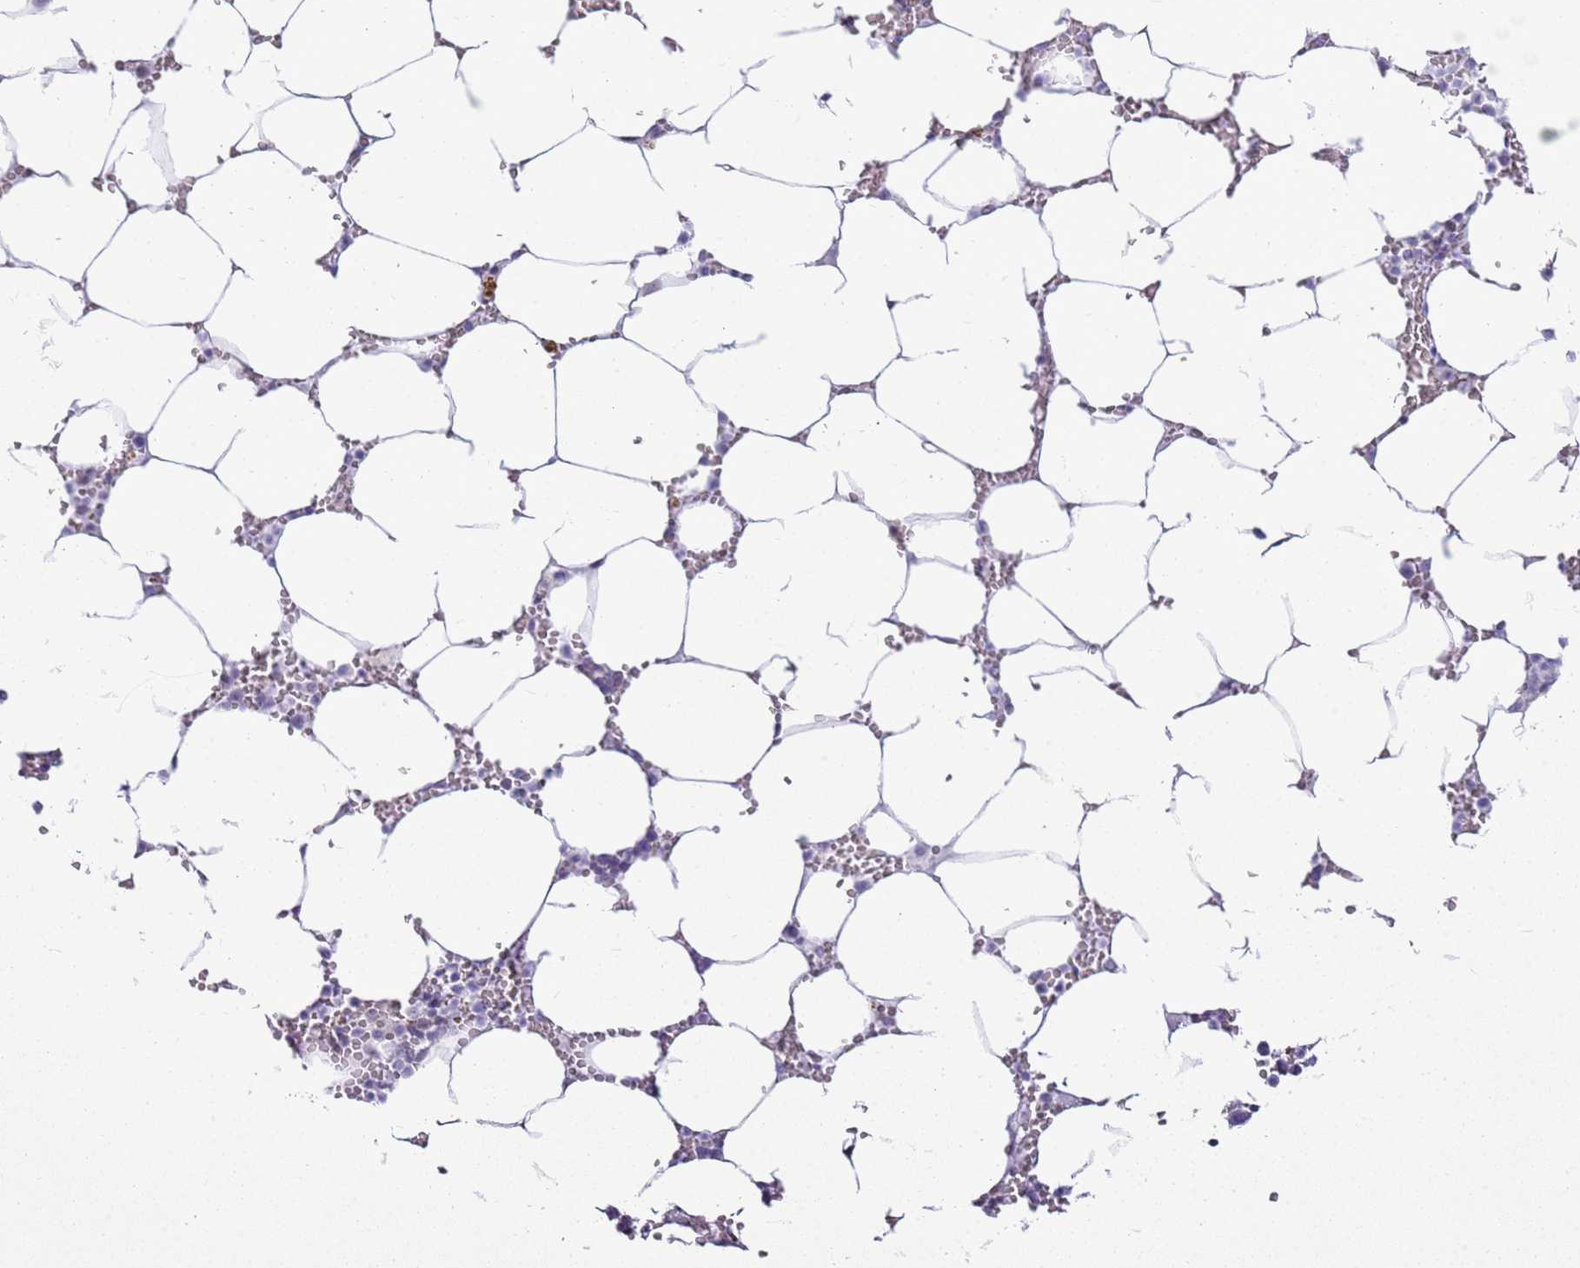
{"staining": {"intensity": "negative", "quantity": "none", "location": "none"}, "tissue": "bone marrow", "cell_type": "Hematopoietic cells", "image_type": "normal", "snomed": [{"axis": "morphology", "description": "Normal tissue, NOS"}, {"axis": "topography", "description": "Bone marrow"}], "caption": "IHC photomicrograph of unremarkable human bone marrow stained for a protein (brown), which shows no staining in hematopoietic cells. (DAB immunohistochemistry with hematoxylin counter stain).", "gene": "ASIP", "patient": {"sex": "male", "age": 70}}